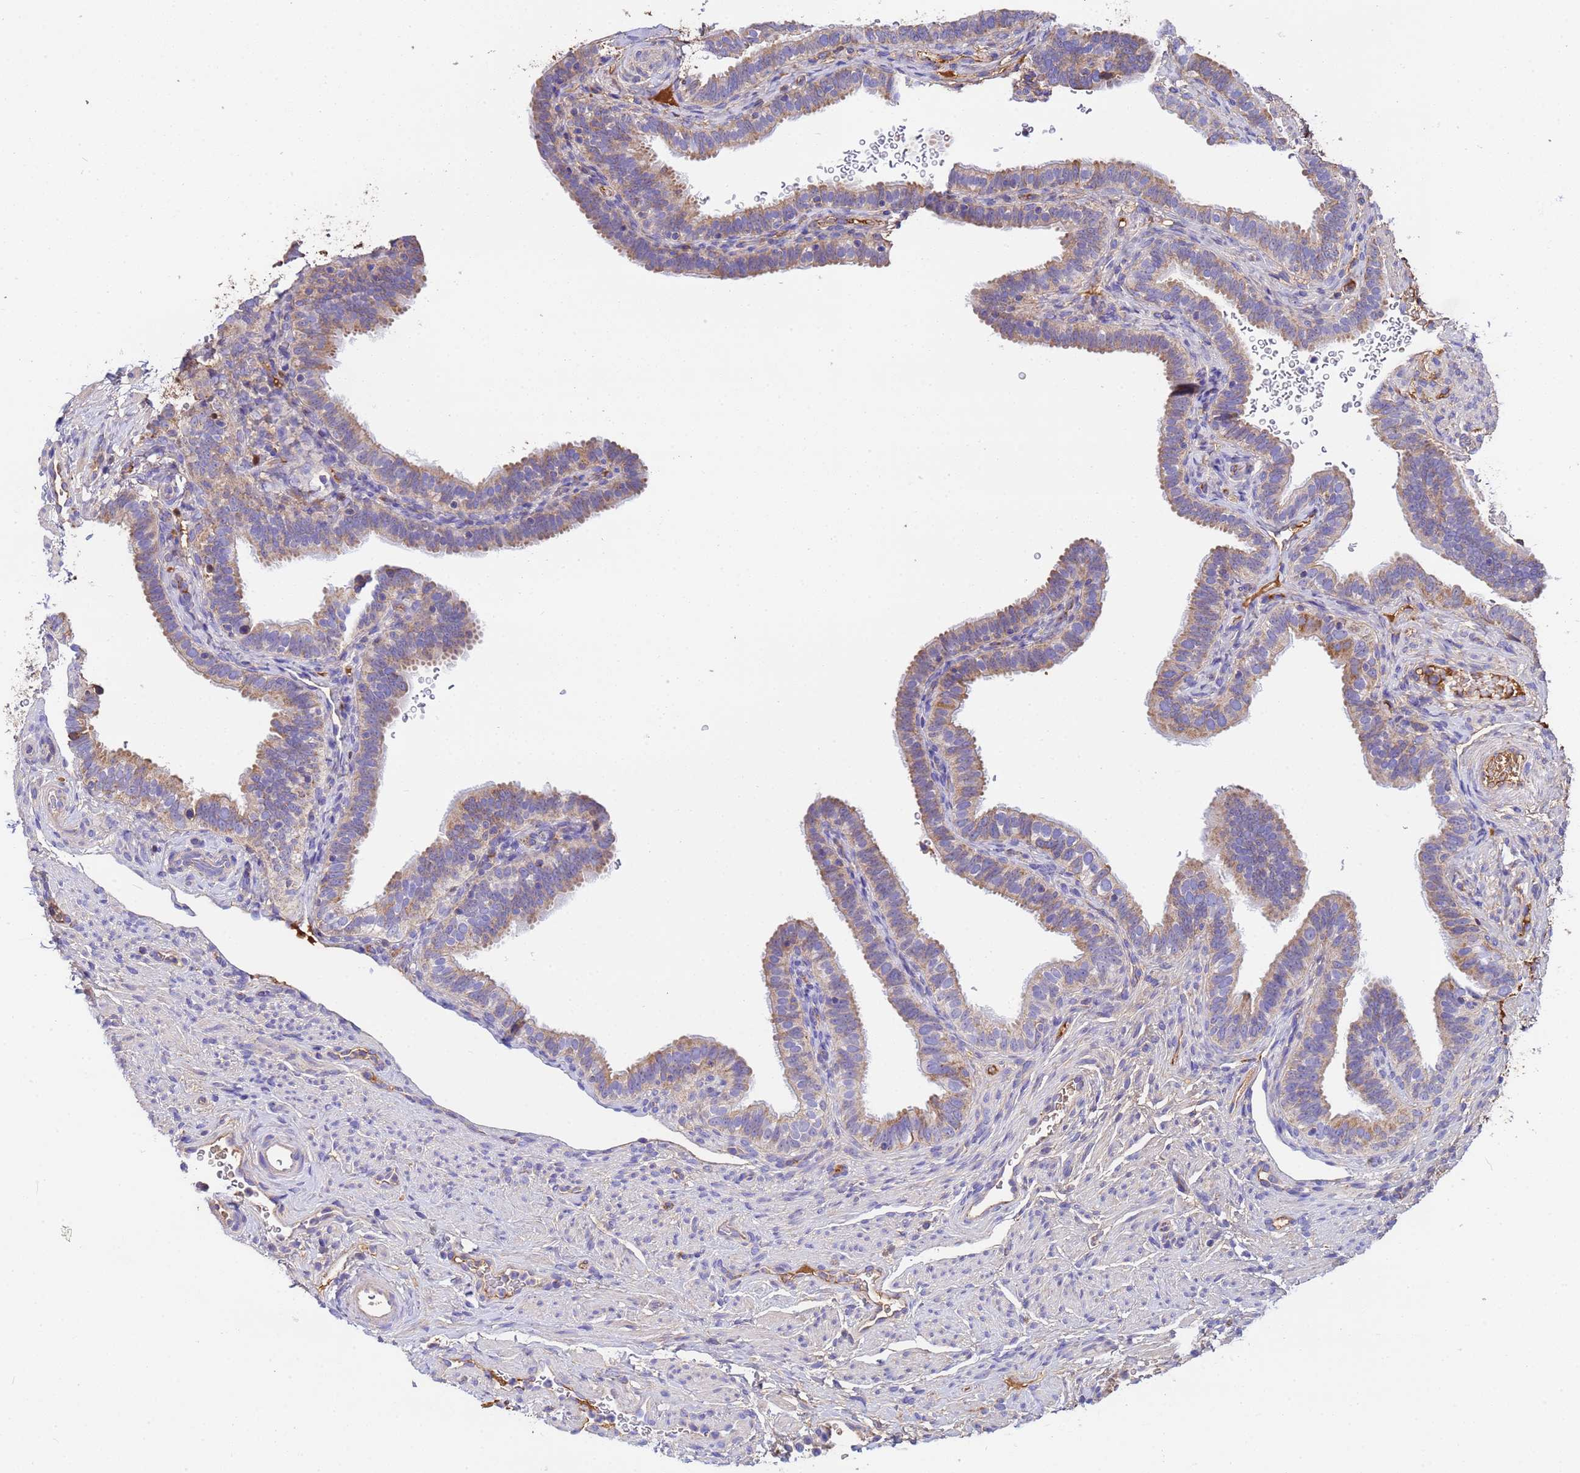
{"staining": {"intensity": "moderate", "quantity": "25%-75%", "location": "cytoplasmic/membranous"}, "tissue": "fallopian tube", "cell_type": "Glandular cells", "image_type": "normal", "snomed": [{"axis": "morphology", "description": "Normal tissue, NOS"}, {"axis": "topography", "description": "Fallopian tube"}], "caption": "IHC photomicrograph of normal human fallopian tube stained for a protein (brown), which demonstrates medium levels of moderate cytoplasmic/membranous staining in about 25%-75% of glandular cells.", "gene": "GLUD1", "patient": {"sex": "female", "age": 41}}